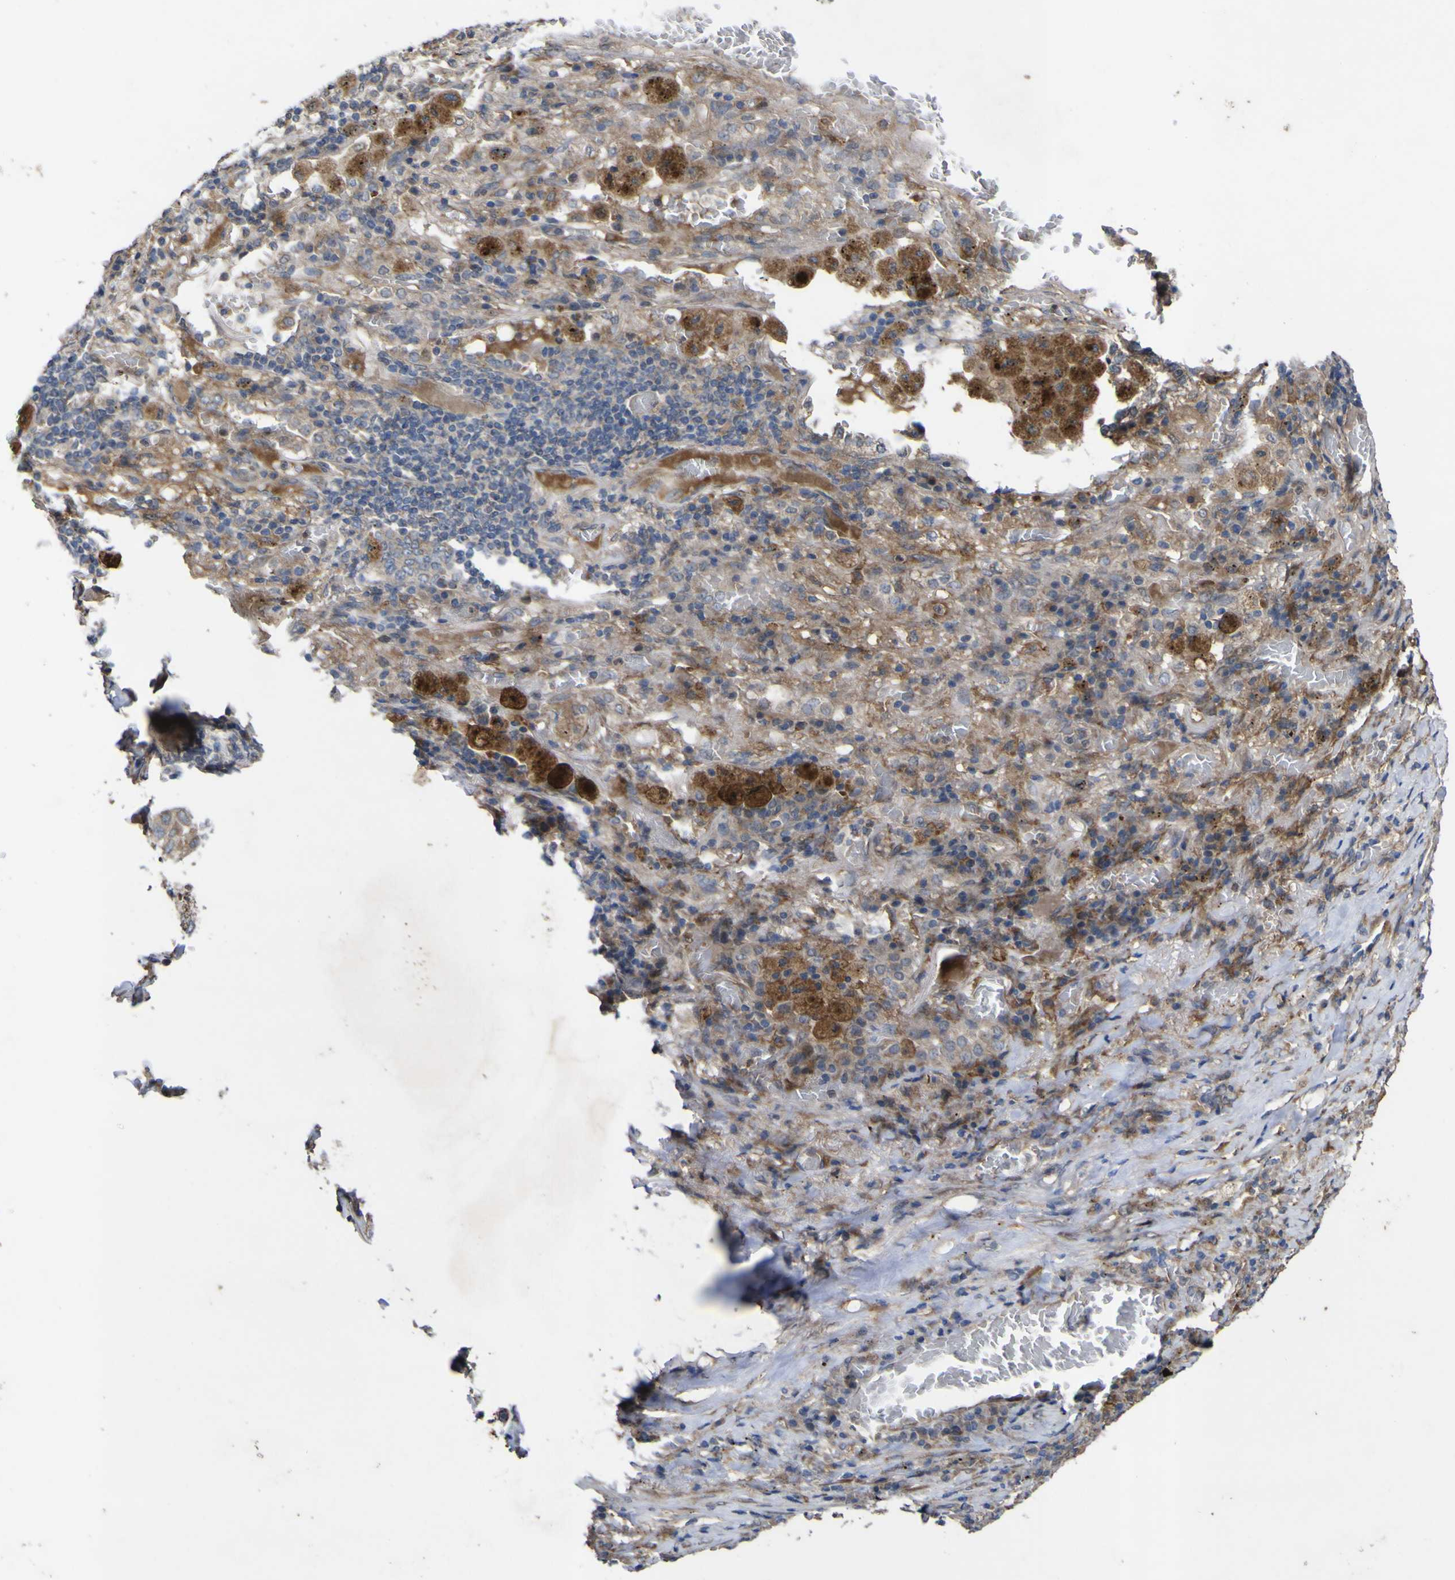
{"staining": {"intensity": "weak", "quantity": ">75%", "location": "cytoplasmic/membranous"}, "tissue": "lung cancer", "cell_type": "Tumor cells", "image_type": "cancer", "snomed": [{"axis": "morphology", "description": "Squamous cell carcinoma, NOS"}, {"axis": "topography", "description": "Lung"}], "caption": "The micrograph reveals immunohistochemical staining of lung cancer (squamous cell carcinoma). There is weak cytoplasmic/membranous staining is present in about >75% of tumor cells.", "gene": "IRAK2", "patient": {"sex": "male", "age": 57}}